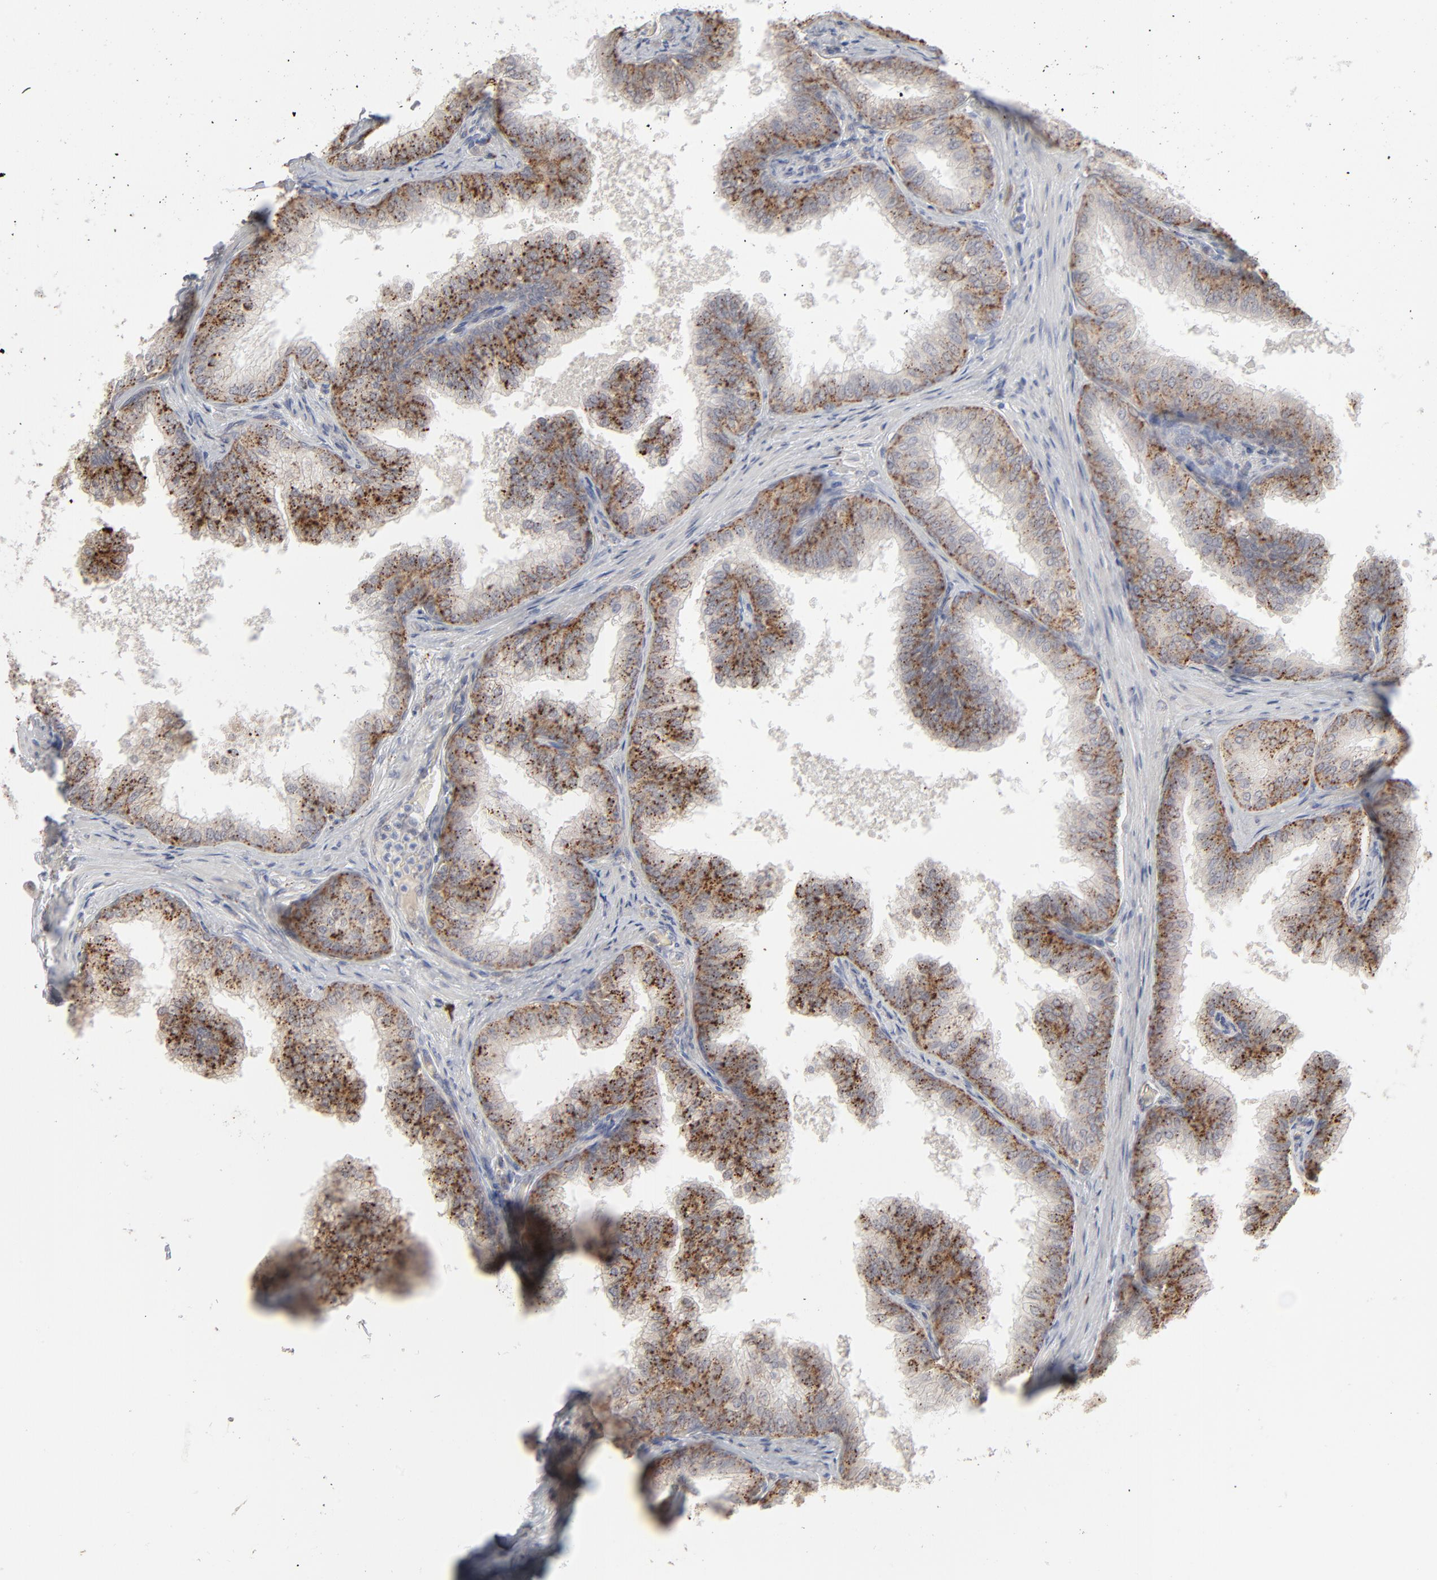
{"staining": {"intensity": "strong", "quantity": ">75%", "location": "cytoplasmic/membranous"}, "tissue": "prostate", "cell_type": "Glandular cells", "image_type": "normal", "snomed": [{"axis": "morphology", "description": "Normal tissue, NOS"}, {"axis": "topography", "description": "Prostate"}], "caption": "An immunohistochemistry (IHC) histopathology image of normal tissue is shown. Protein staining in brown labels strong cytoplasmic/membranous positivity in prostate within glandular cells. The staining is performed using DAB (3,3'-diaminobenzidine) brown chromogen to label protein expression. The nuclei are counter-stained blue using hematoxylin.", "gene": "POMT2", "patient": {"sex": "male", "age": 60}}